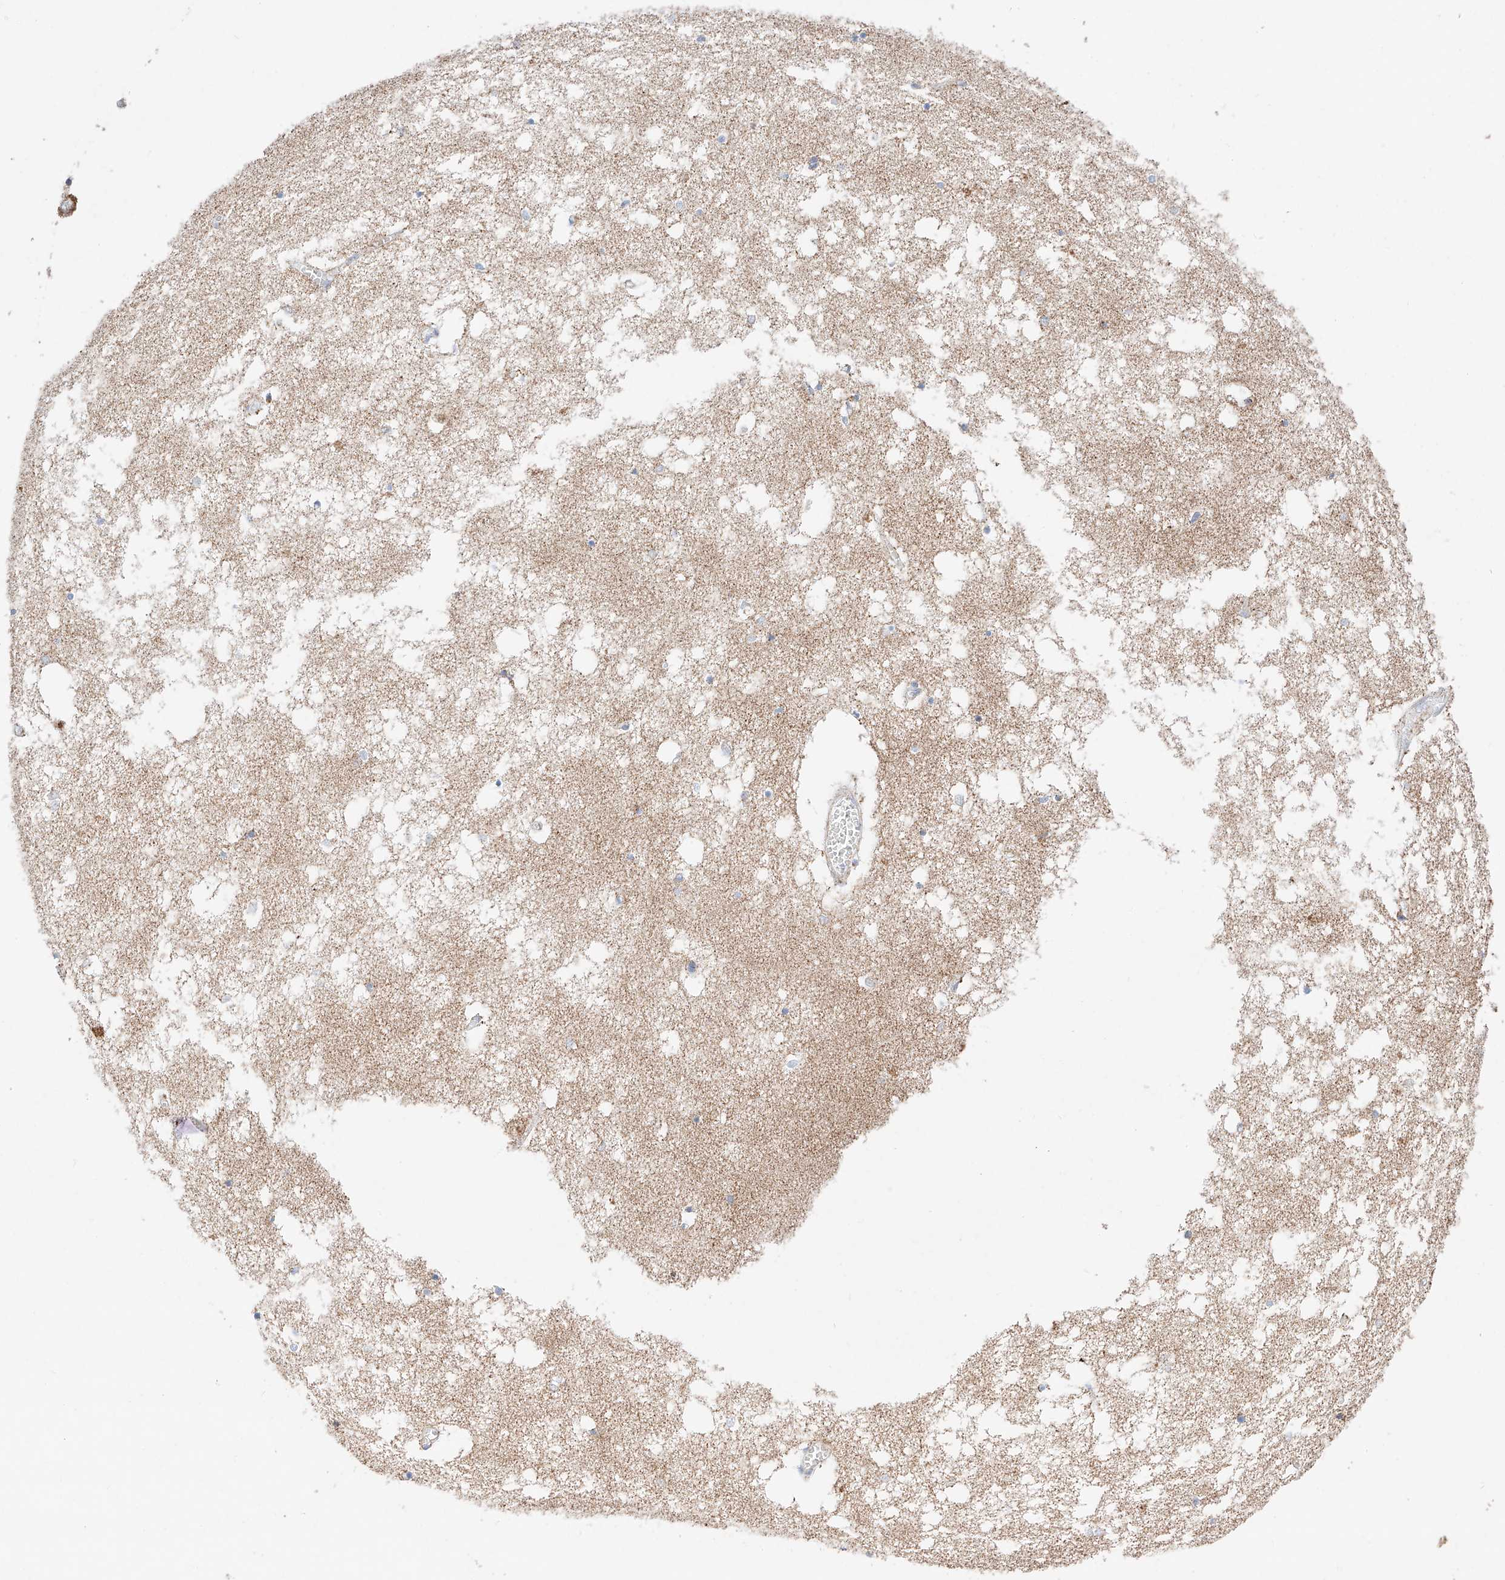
{"staining": {"intensity": "moderate", "quantity": "<25%", "location": "cytoplasmic/membranous"}, "tissue": "hippocampus", "cell_type": "Glial cells", "image_type": "normal", "snomed": [{"axis": "morphology", "description": "Normal tissue, NOS"}, {"axis": "topography", "description": "Hippocampus"}], "caption": "Moderate cytoplasmic/membranous protein staining is present in about <25% of glial cells in hippocampus.", "gene": "C6orf62", "patient": {"sex": "male", "age": 70}}